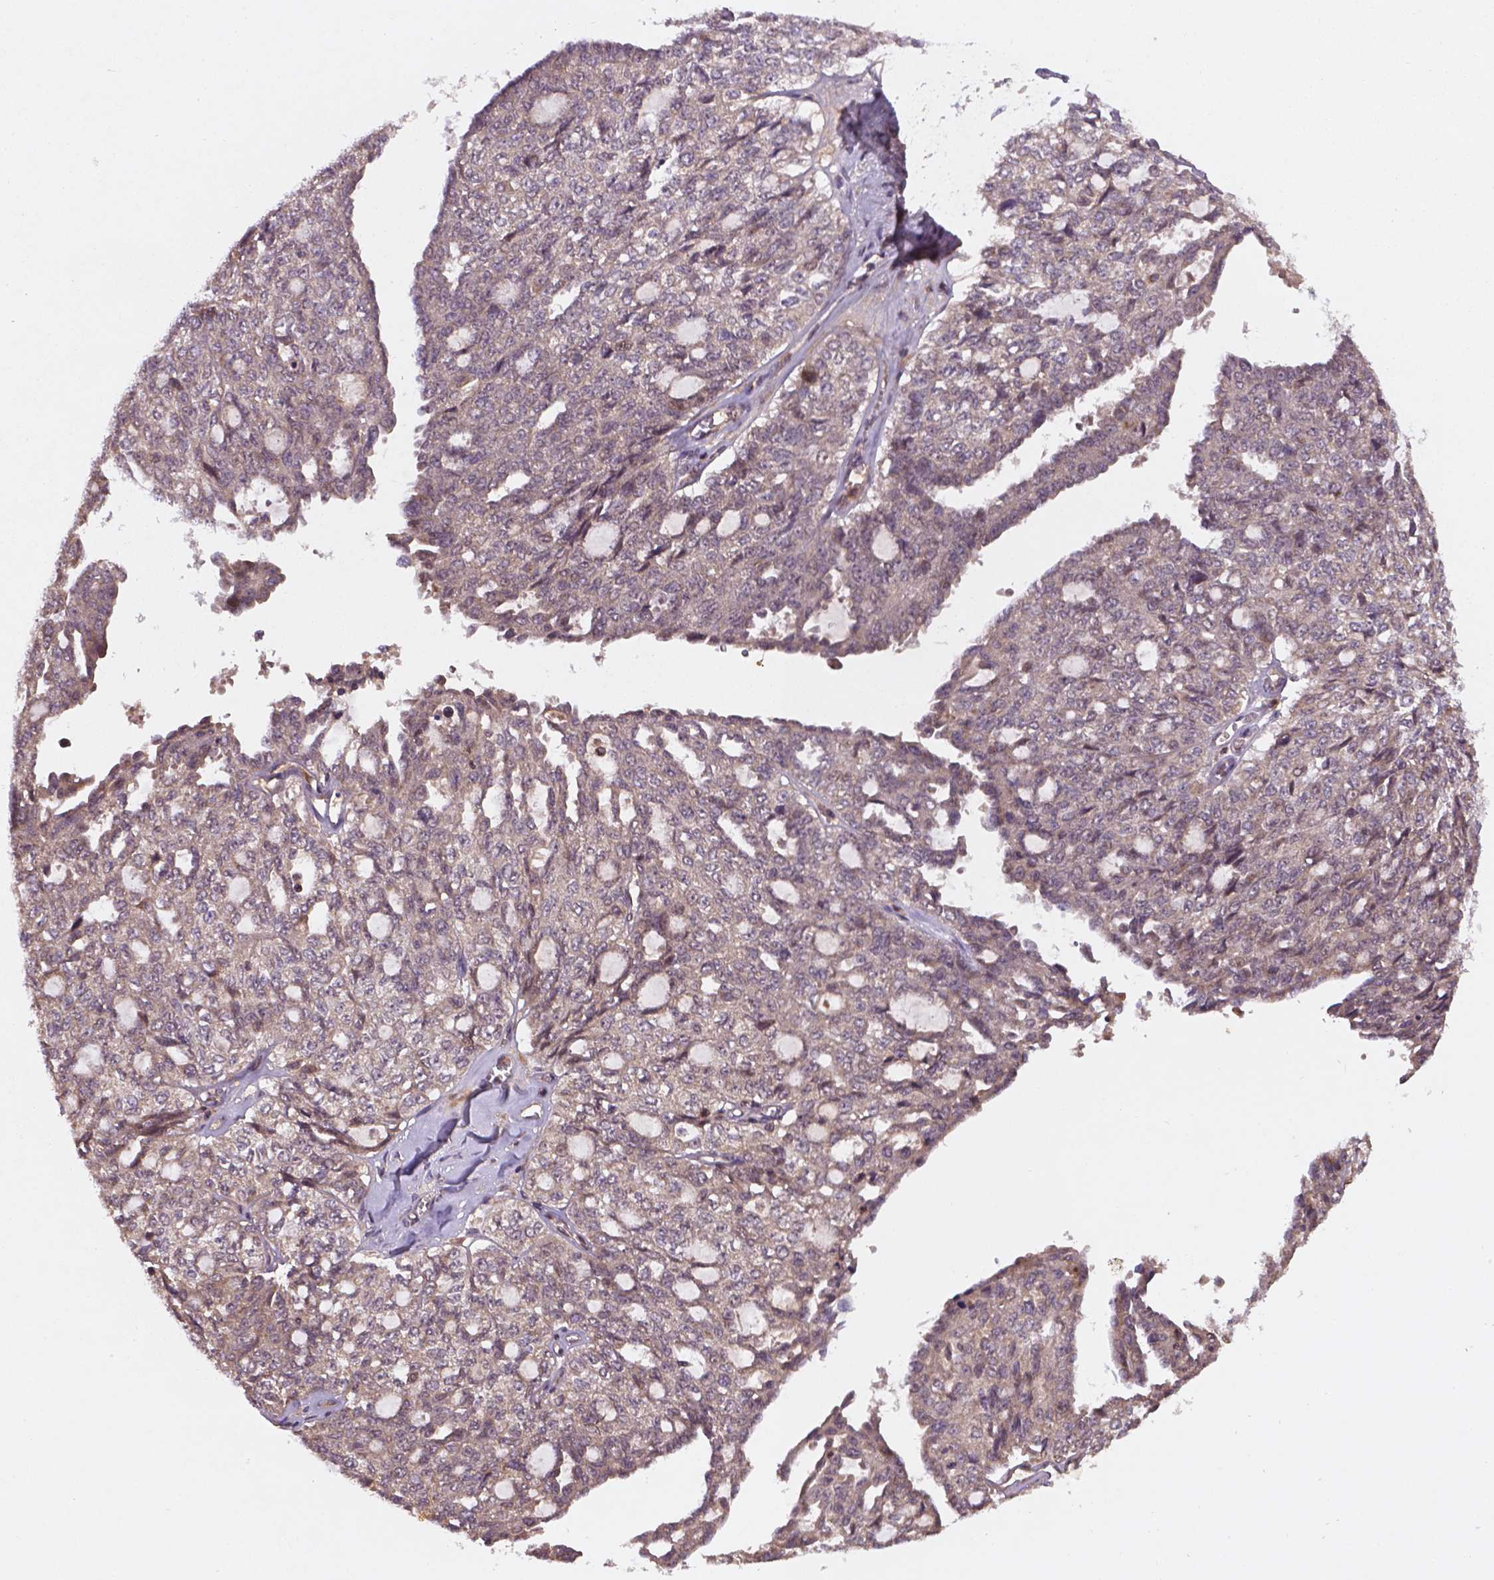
{"staining": {"intensity": "negative", "quantity": "none", "location": "none"}, "tissue": "ovarian cancer", "cell_type": "Tumor cells", "image_type": "cancer", "snomed": [{"axis": "morphology", "description": "Cystadenocarcinoma, serous, NOS"}, {"axis": "topography", "description": "Ovary"}], "caption": "A photomicrograph of ovarian cancer (serous cystadenocarcinoma) stained for a protein demonstrates no brown staining in tumor cells.", "gene": "NIPAL2", "patient": {"sex": "female", "age": 71}}